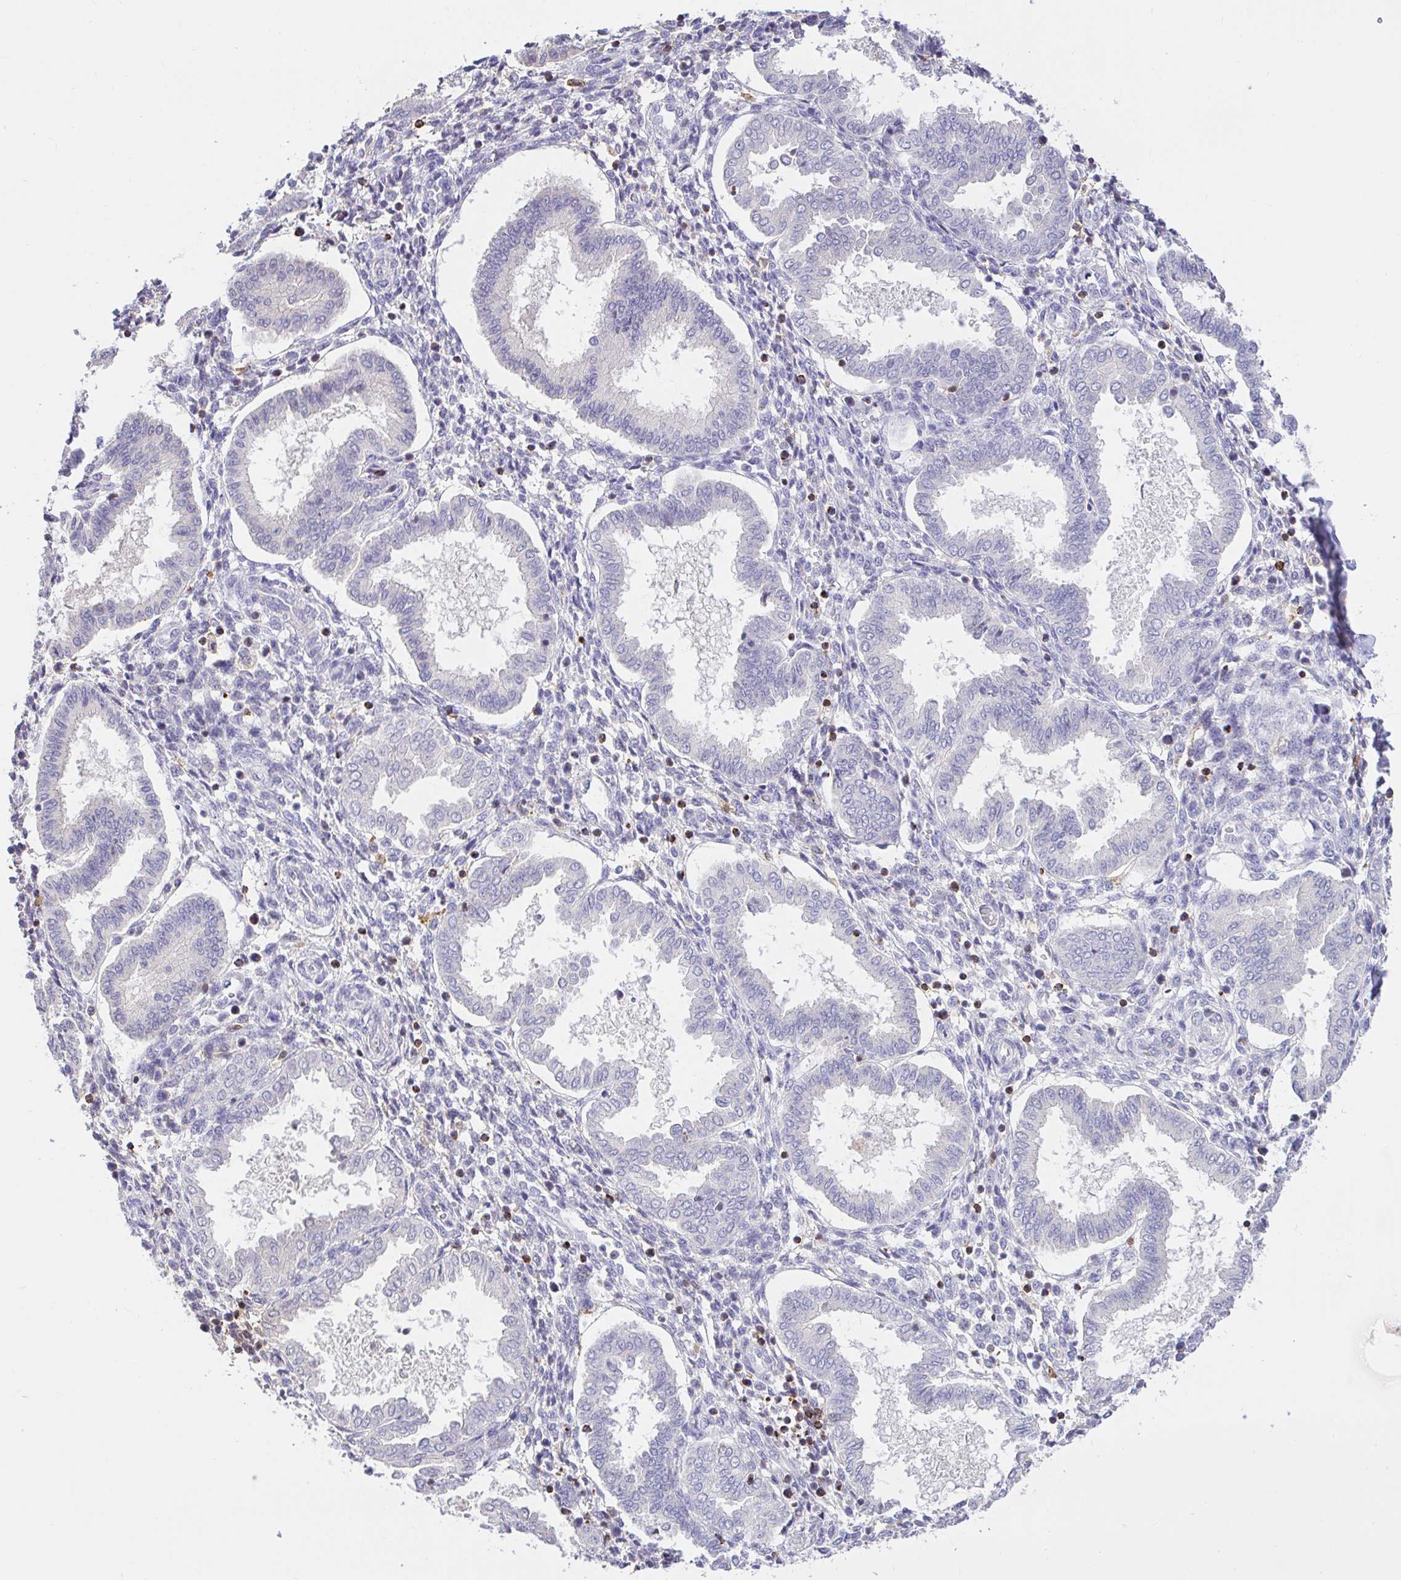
{"staining": {"intensity": "negative", "quantity": "none", "location": "none"}, "tissue": "endometrium", "cell_type": "Cells in endometrial stroma", "image_type": "normal", "snomed": [{"axis": "morphology", "description": "Normal tissue, NOS"}, {"axis": "topography", "description": "Endometrium"}], "caption": "This is an IHC photomicrograph of benign endometrium. There is no expression in cells in endometrial stroma.", "gene": "SKAP1", "patient": {"sex": "female", "age": 24}}